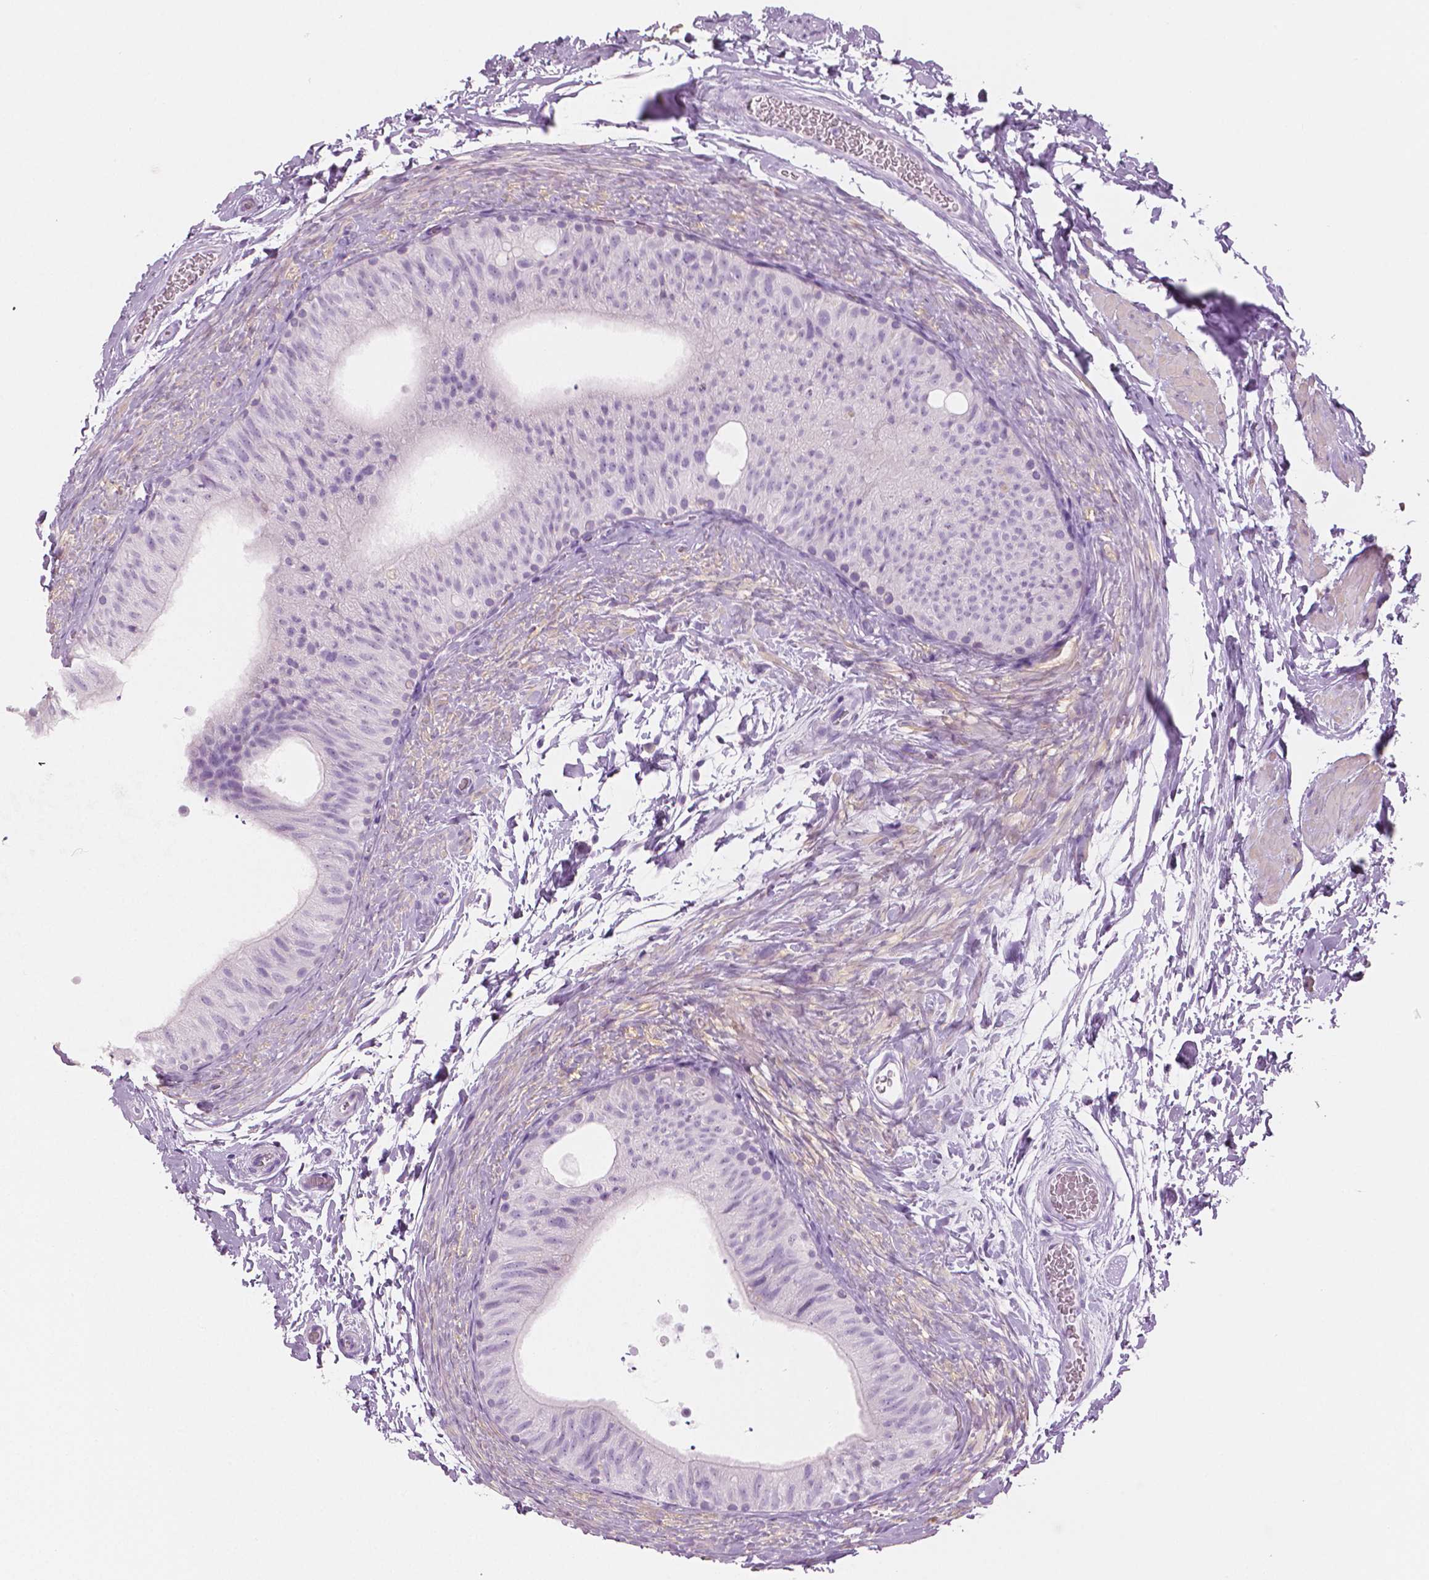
{"staining": {"intensity": "negative", "quantity": "none", "location": "none"}, "tissue": "epididymis", "cell_type": "Glandular cells", "image_type": "normal", "snomed": [{"axis": "morphology", "description": "Normal tissue, NOS"}, {"axis": "topography", "description": "Epididymis, spermatic cord, NOS"}, {"axis": "topography", "description": "Epididymis"}], "caption": "An IHC photomicrograph of benign epididymis is shown. There is no staining in glandular cells of epididymis.", "gene": "PLIN4", "patient": {"sex": "male", "age": 31}}